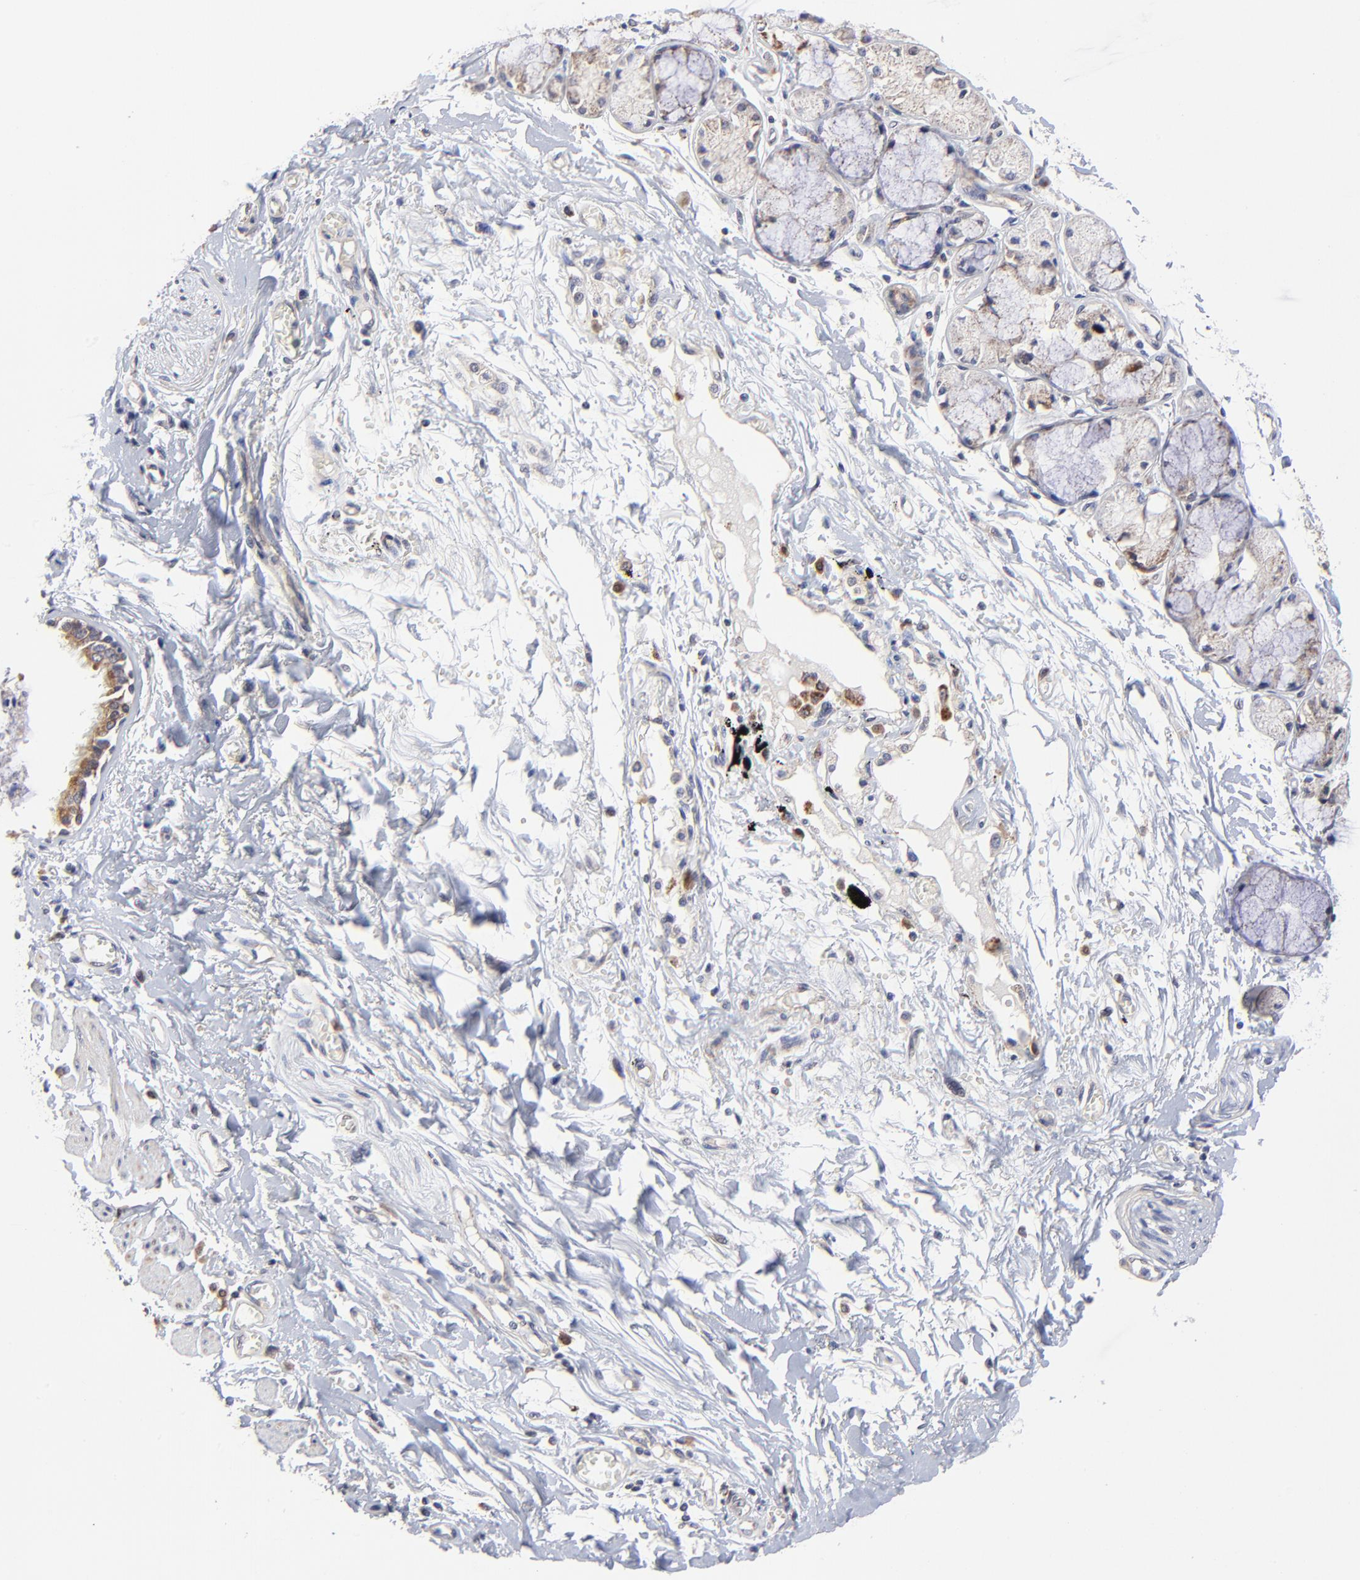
{"staining": {"intensity": "moderate", "quantity": ">75%", "location": "cytoplasmic/membranous"}, "tissue": "bronchus", "cell_type": "Respiratory epithelial cells", "image_type": "normal", "snomed": [{"axis": "morphology", "description": "Normal tissue, NOS"}, {"axis": "topography", "description": "Bronchus"}, {"axis": "topography", "description": "Lung"}], "caption": "Bronchus was stained to show a protein in brown. There is medium levels of moderate cytoplasmic/membranous staining in about >75% of respiratory epithelial cells. The staining was performed using DAB (3,3'-diaminobenzidine) to visualize the protein expression in brown, while the nuclei were stained in blue with hematoxylin (Magnification: 20x).", "gene": "FBXL12", "patient": {"sex": "female", "age": 56}}